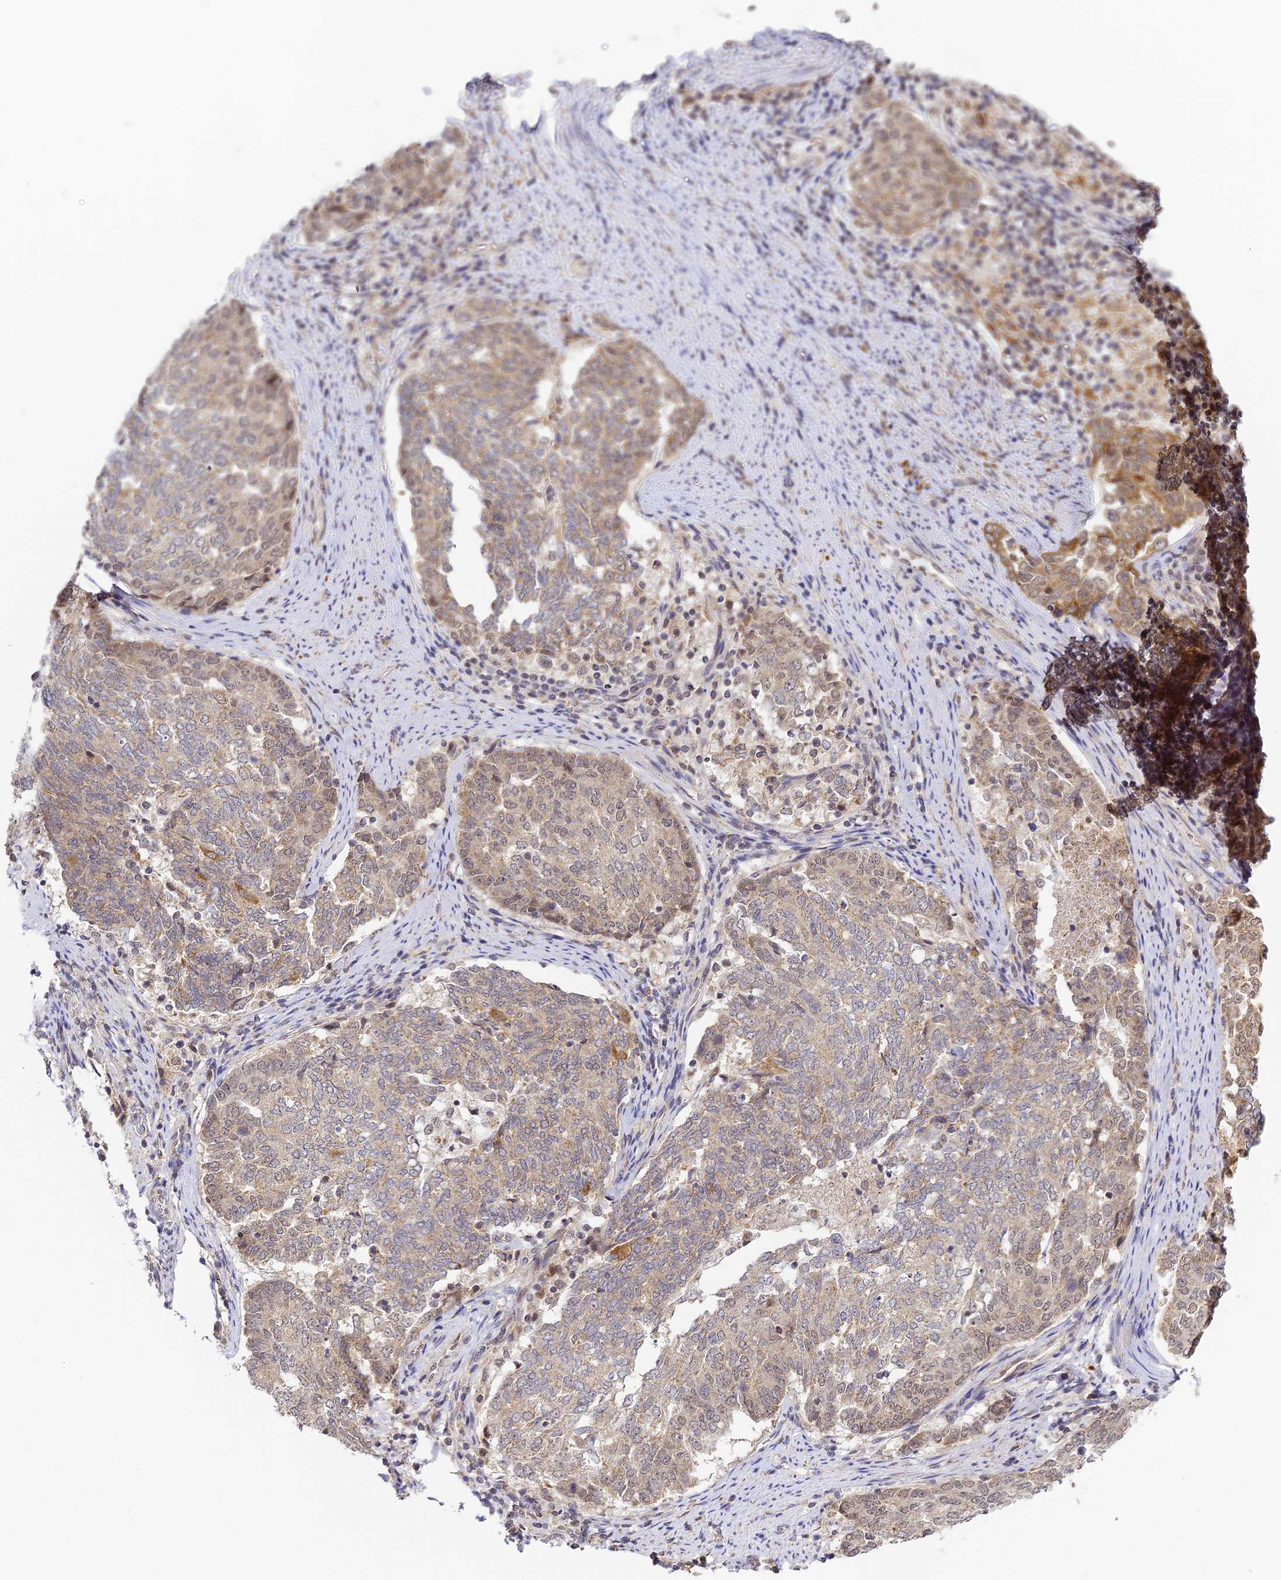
{"staining": {"intensity": "moderate", "quantity": "25%-75%", "location": "cytoplasmic/membranous,nuclear"}, "tissue": "endometrial cancer", "cell_type": "Tumor cells", "image_type": "cancer", "snomed": [{"axis": "morphology", "description": "Adenocarcinoma, NOS"}, {"axis": "topography", "description": "Endometrium"}], "caption": "Moderate cytoplasmic/membranous and nuclear expression is appreciated in about 25%-75% of tumor cells in adenocarcinoma (endometrial).", "gene": "DNAAF10", "patient": {"sex": "female", "age": 80}}